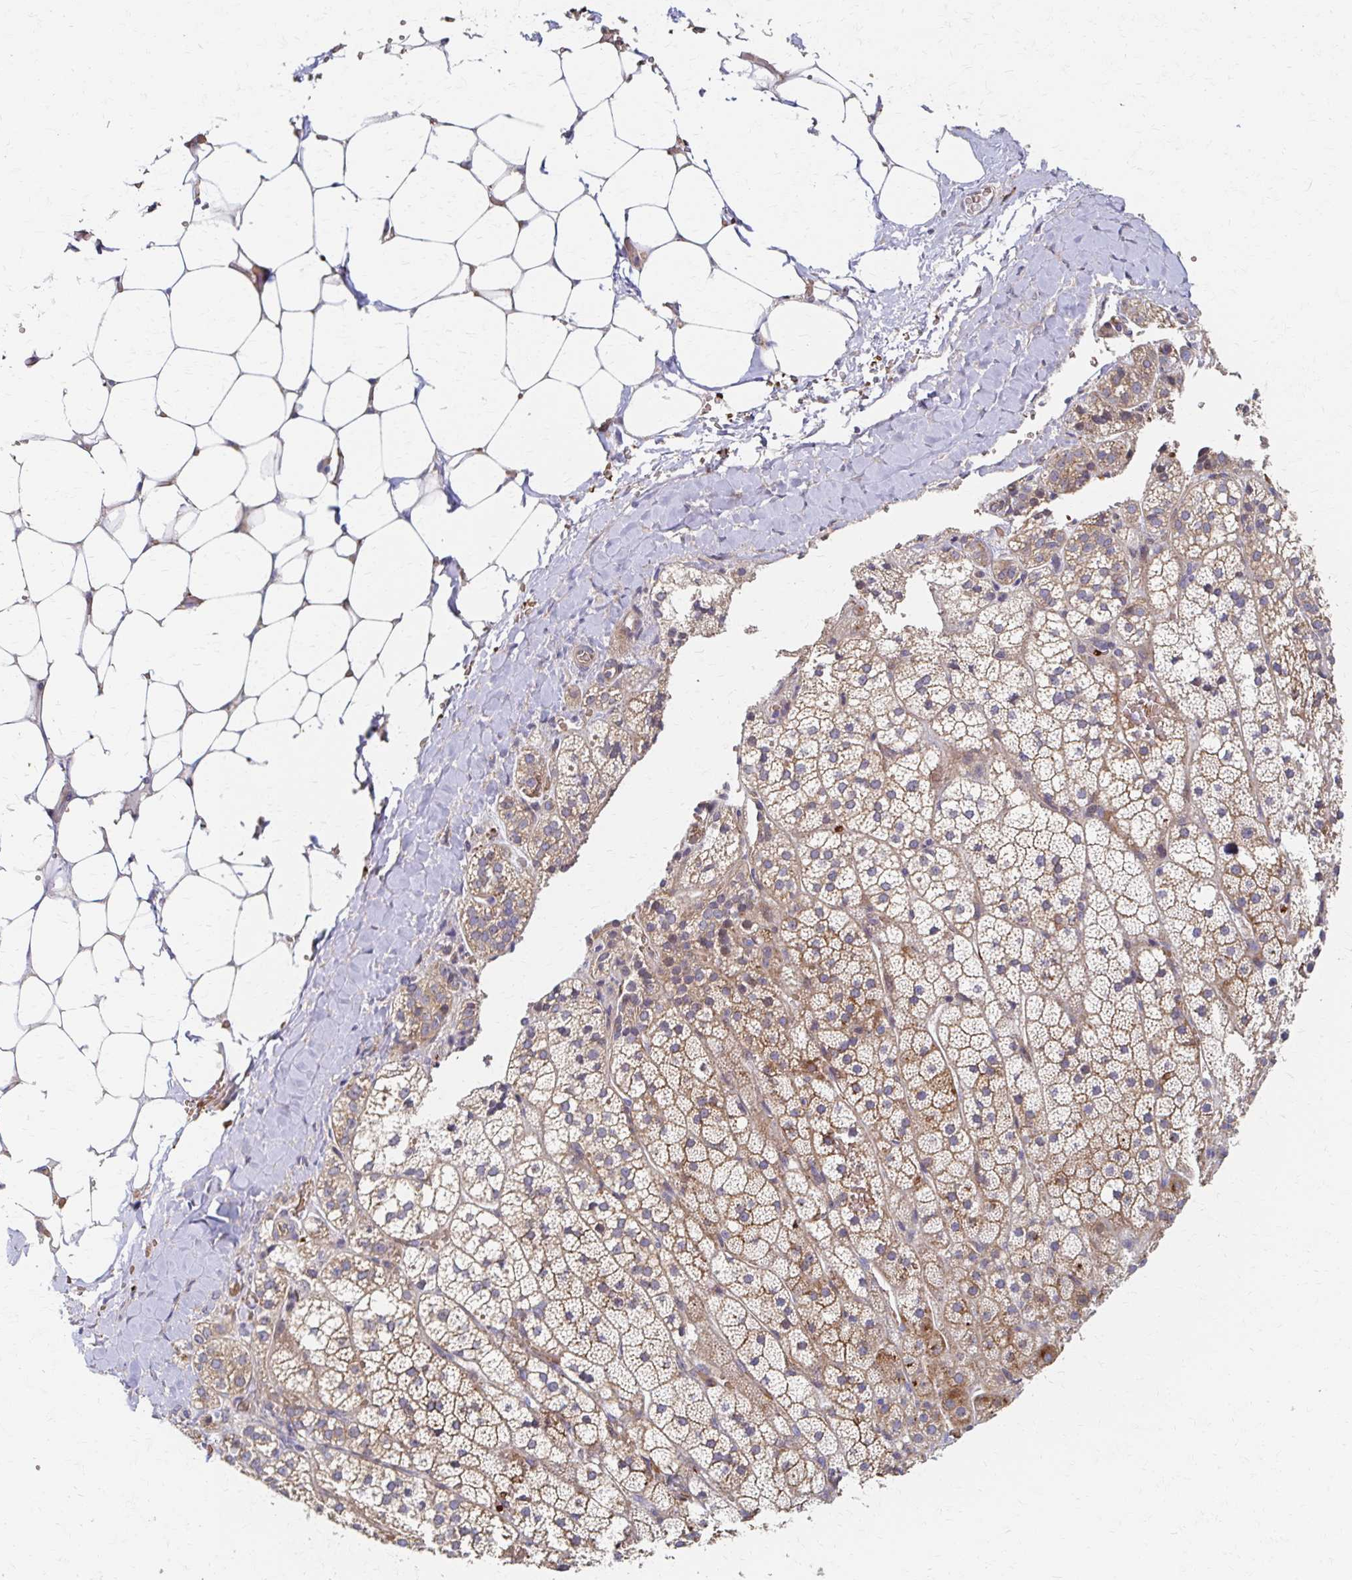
{"staining": {"intensity": "weak", "quantity": ">75%", "location": "cytoplasmic/membranous"}, "tissue": "adrenal gland", "cell_type": "Glandular cells", "image_type": "normal", "snomed": [{"axis": "morphology", "description": "Normal tissue, NOS"}, {"axis": "topography", "description": "Adrenal gland"}], "caption": "Immunohistochemistry staining of benign adrenal gland, which demonstrates low levels of weak cytoplasmic/membranous expression in about >75% of glandular cells indicating weak cytoplasmic/membranous protein expression. The staining was performed using DAB (3,3'-diaminobenzidine) (brown) for protein detection and nuclei were counterstained in hematoxylin (blue).", "gene": "SKA2", "patient": {"sex": "male", "age": 53}}